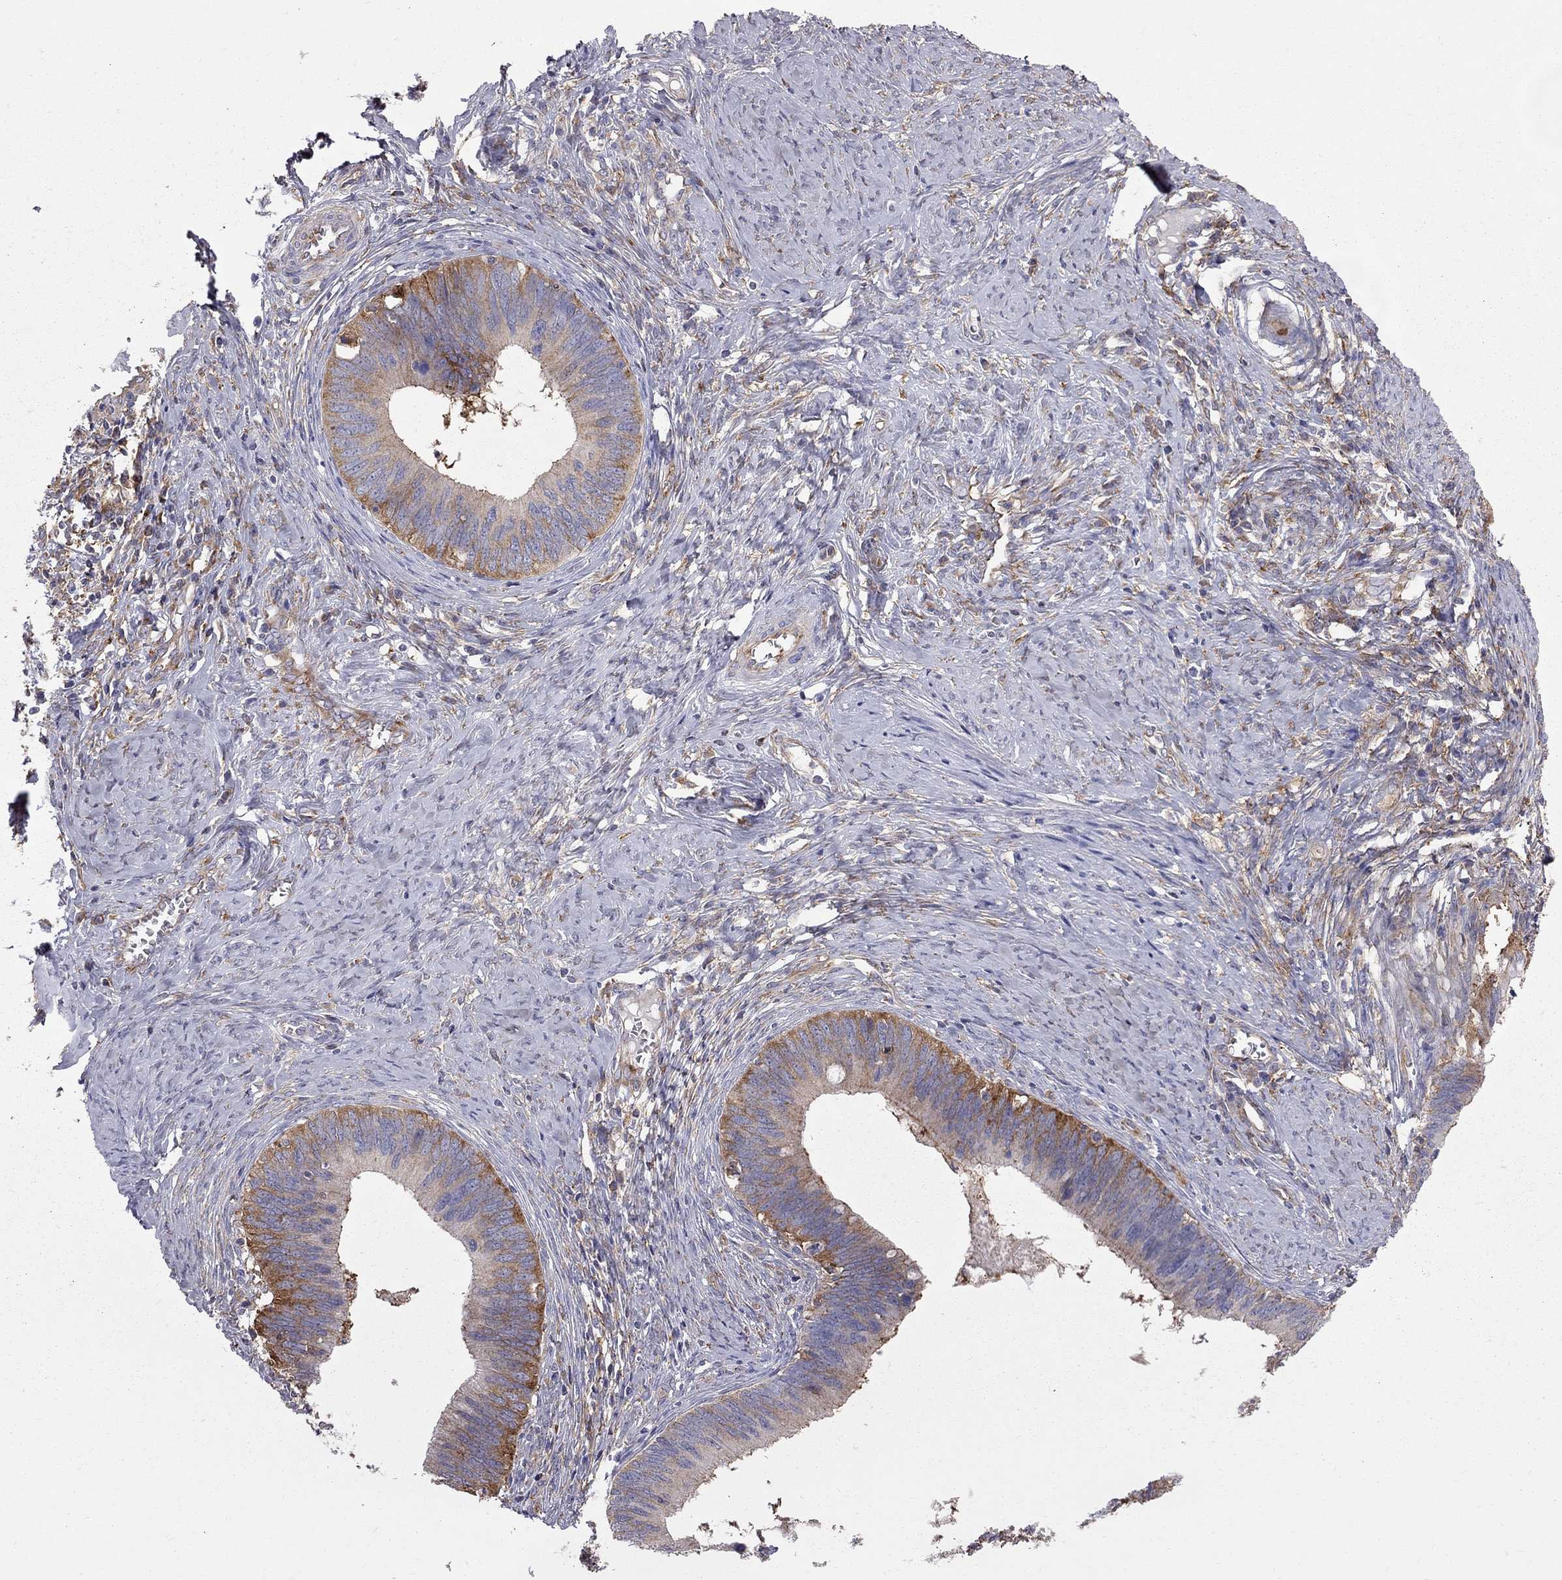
{"staining": {"intensity": "strong", "quantity": "<25%", "location": "cytoplasmic/membranous"}, "tissue": "cervical cancer", "cell_type": "Tumor cells", "image_type": "cancer", "snomed": [{"axis": "morphology", "description": "Adenocarcinoma, NOS"}, {"axis": "topography", "description": "Cervix"}], "caption": "Protein positivity by immunohistochemistry exhibits strong cytoplasmic/membranous expression in about <25% of tumor cells in cervical cancer. (DAB (3,3'-diaminobenzidine) IHC, brown staining for protein, blue staining for nuclei).", "gene": "EIF4E3", "patient": {"sex": "female", "age": 42}}